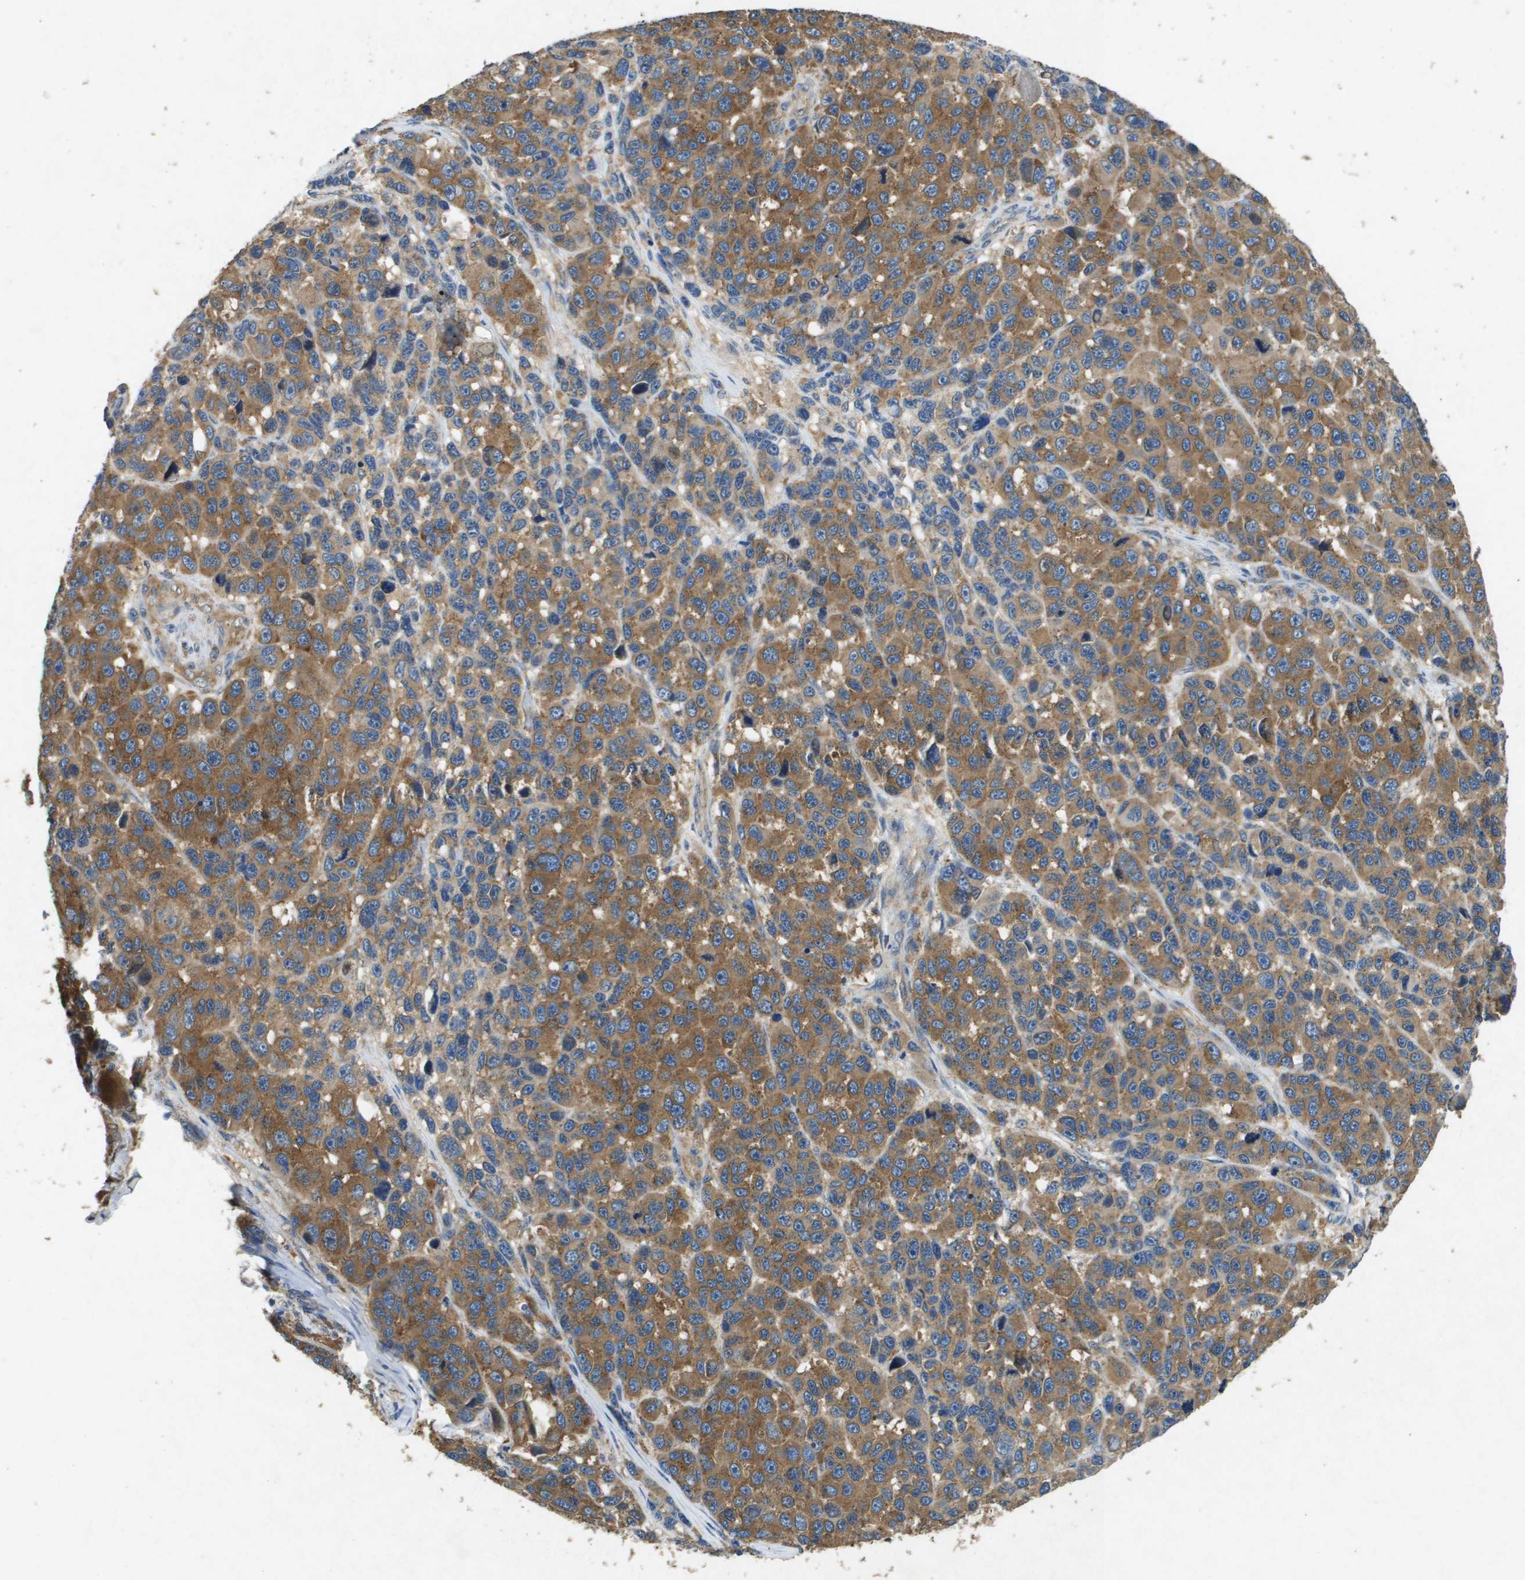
{"staining": {"intensity": "moderate", "quantity": ">75%", "location": "cytoplasmic/membranous"}, "tissue": "melanoma", "cell_type": "Tumor cells", "image_type": "cancer", "snomed": [{"axis": "morphology", "description": "Malignant melanoma, NOS"}, {"axis": "topography", "description": "Skin"}], "caption": "Moderate cytoplasmic/membranous staining is seen in approximately >75% of tumor cells in melanoma.", "gene": "PTPRT", "patient": {"sex": "male", "age": 53}}